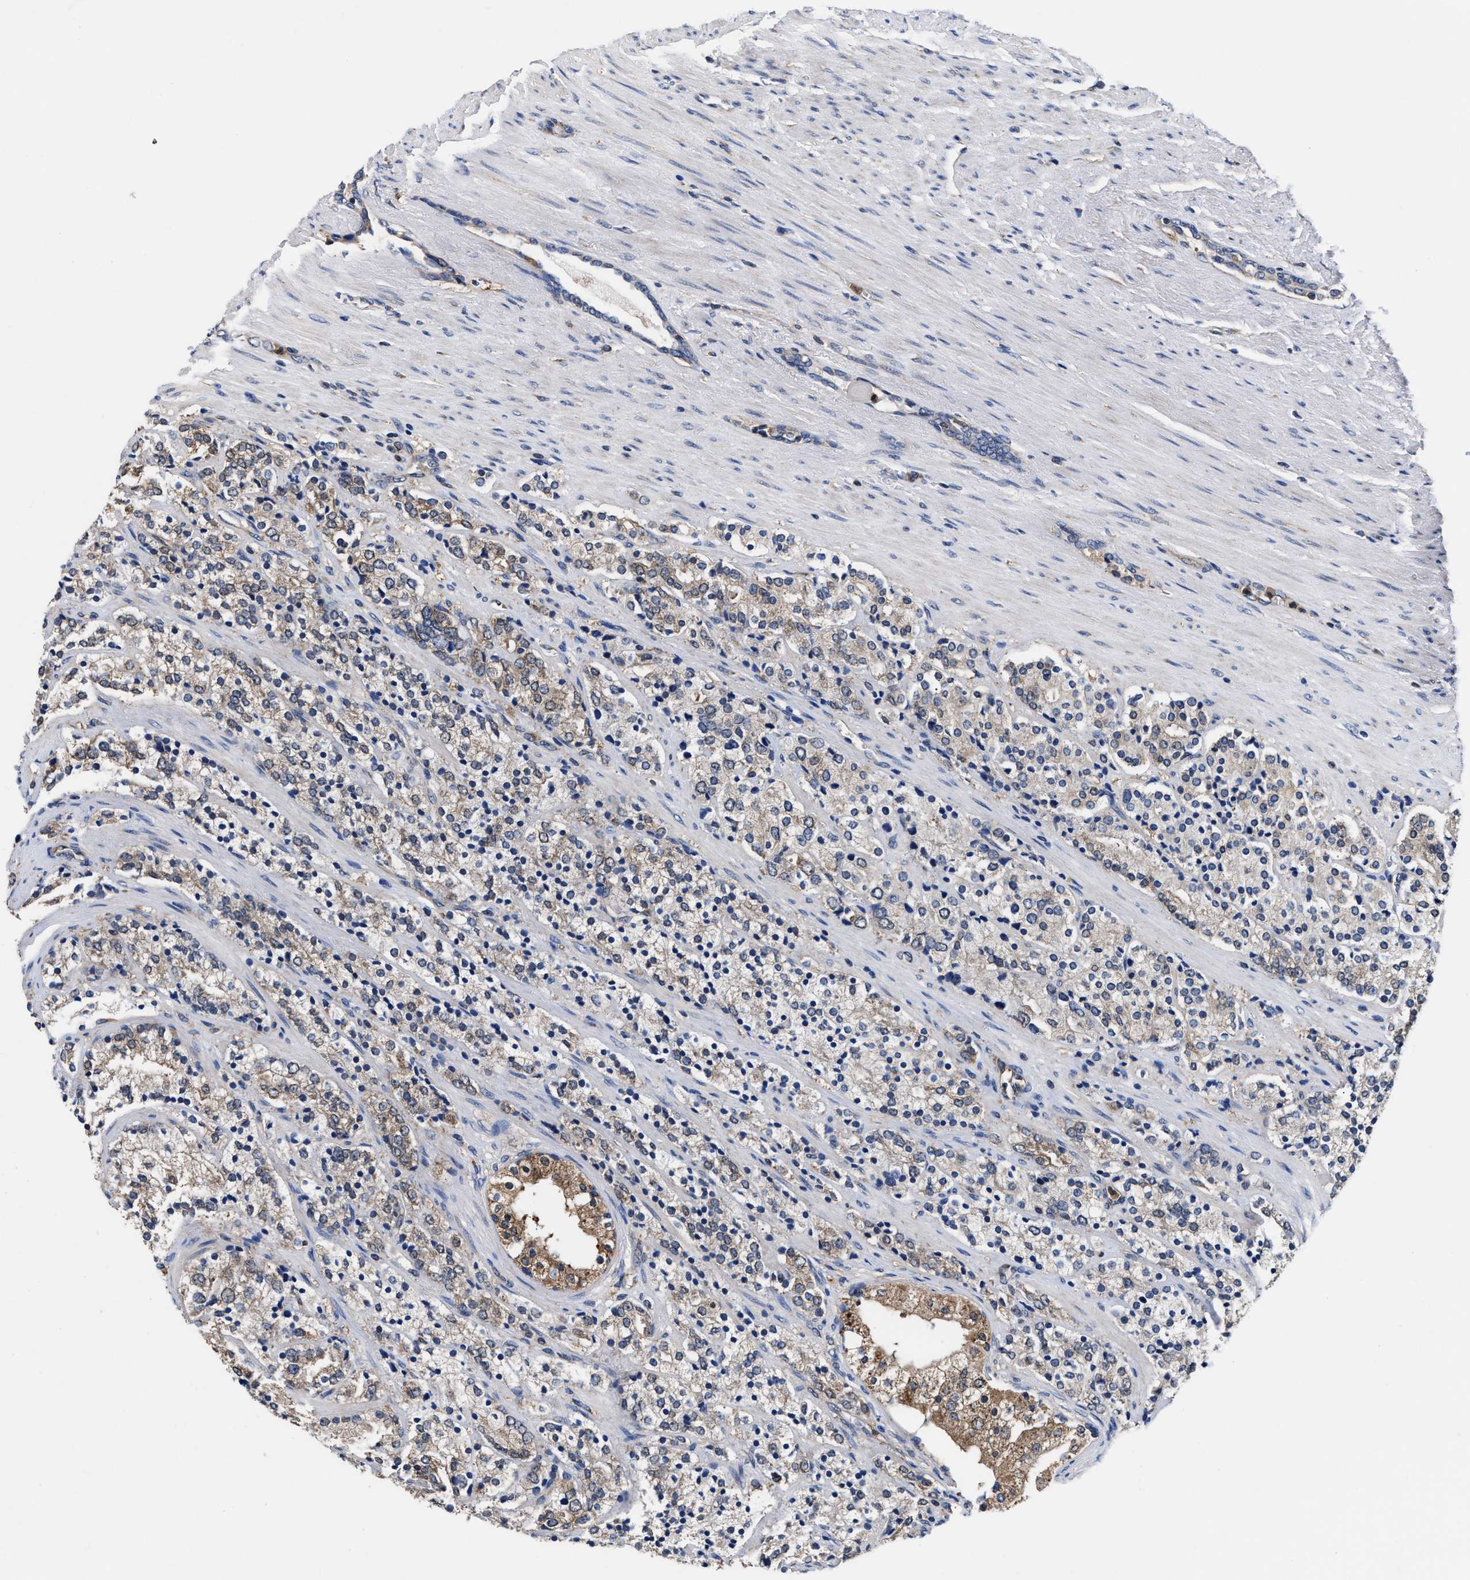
{"staining": {"intensity": "moderate", "quantity": "25%-75%", "location": "cytoplasmic/membranous"}, "tissue": "prostate cancer", "cell_type": "Tumor cells", "image_type": "cancer", "snomed": [{"axis": "morphology", "description": "Adenocarcinoma, High grade"}, {"axis": "topography", "description": "Prostate"}], "caption": "Protein expression analysis of prostate adenocarcinoma (high-grade) reveals moderate cytoplasmic/membranous staining in about 25%-75% of tumor cells. Nuclei are stained in blue.", "gene": "ACLY", "patient": {"sex": "male", "age": 71}}